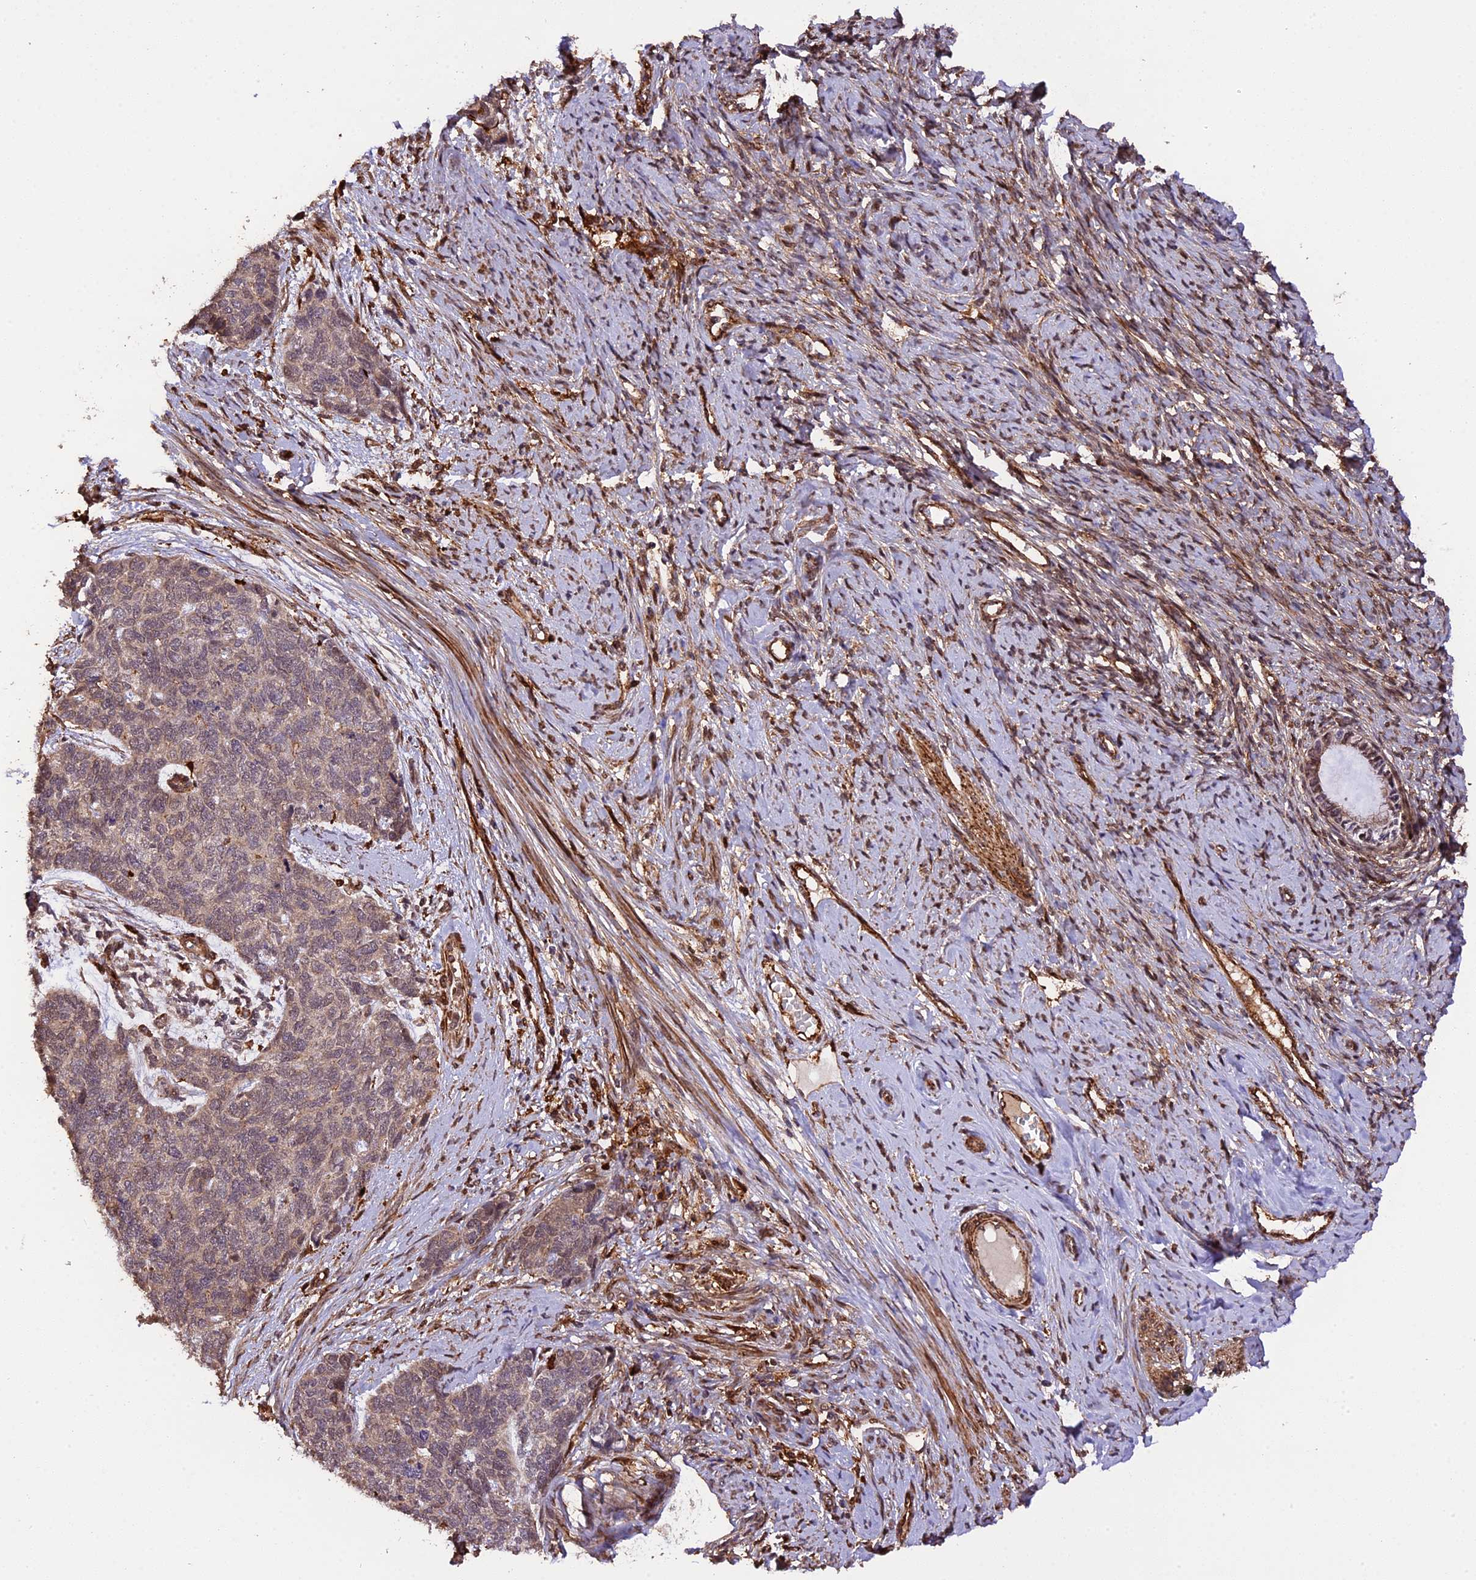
{"staining": {"intensity": "negative", "quantity": "none", "location": "none"}, "tissue": "cervical cancer", "cell_type": "Tumor cells", "image_type": "cancer", "snomed": [{"axis": "morphology", "description": "Squamous cell carcinoma, NOS"}, {"axis": "topography", "description": "Cervix"}], "caption": "Tumor cells are negative for protein expression in human cervical cancer (squamous cell carcinoma). (DAB (3,3'-diaminobenzidine) immunohistochemistry (IHC), high magnification).", "gene": "HERPUD1", "patient": {"sex": "female", "age": 63}}